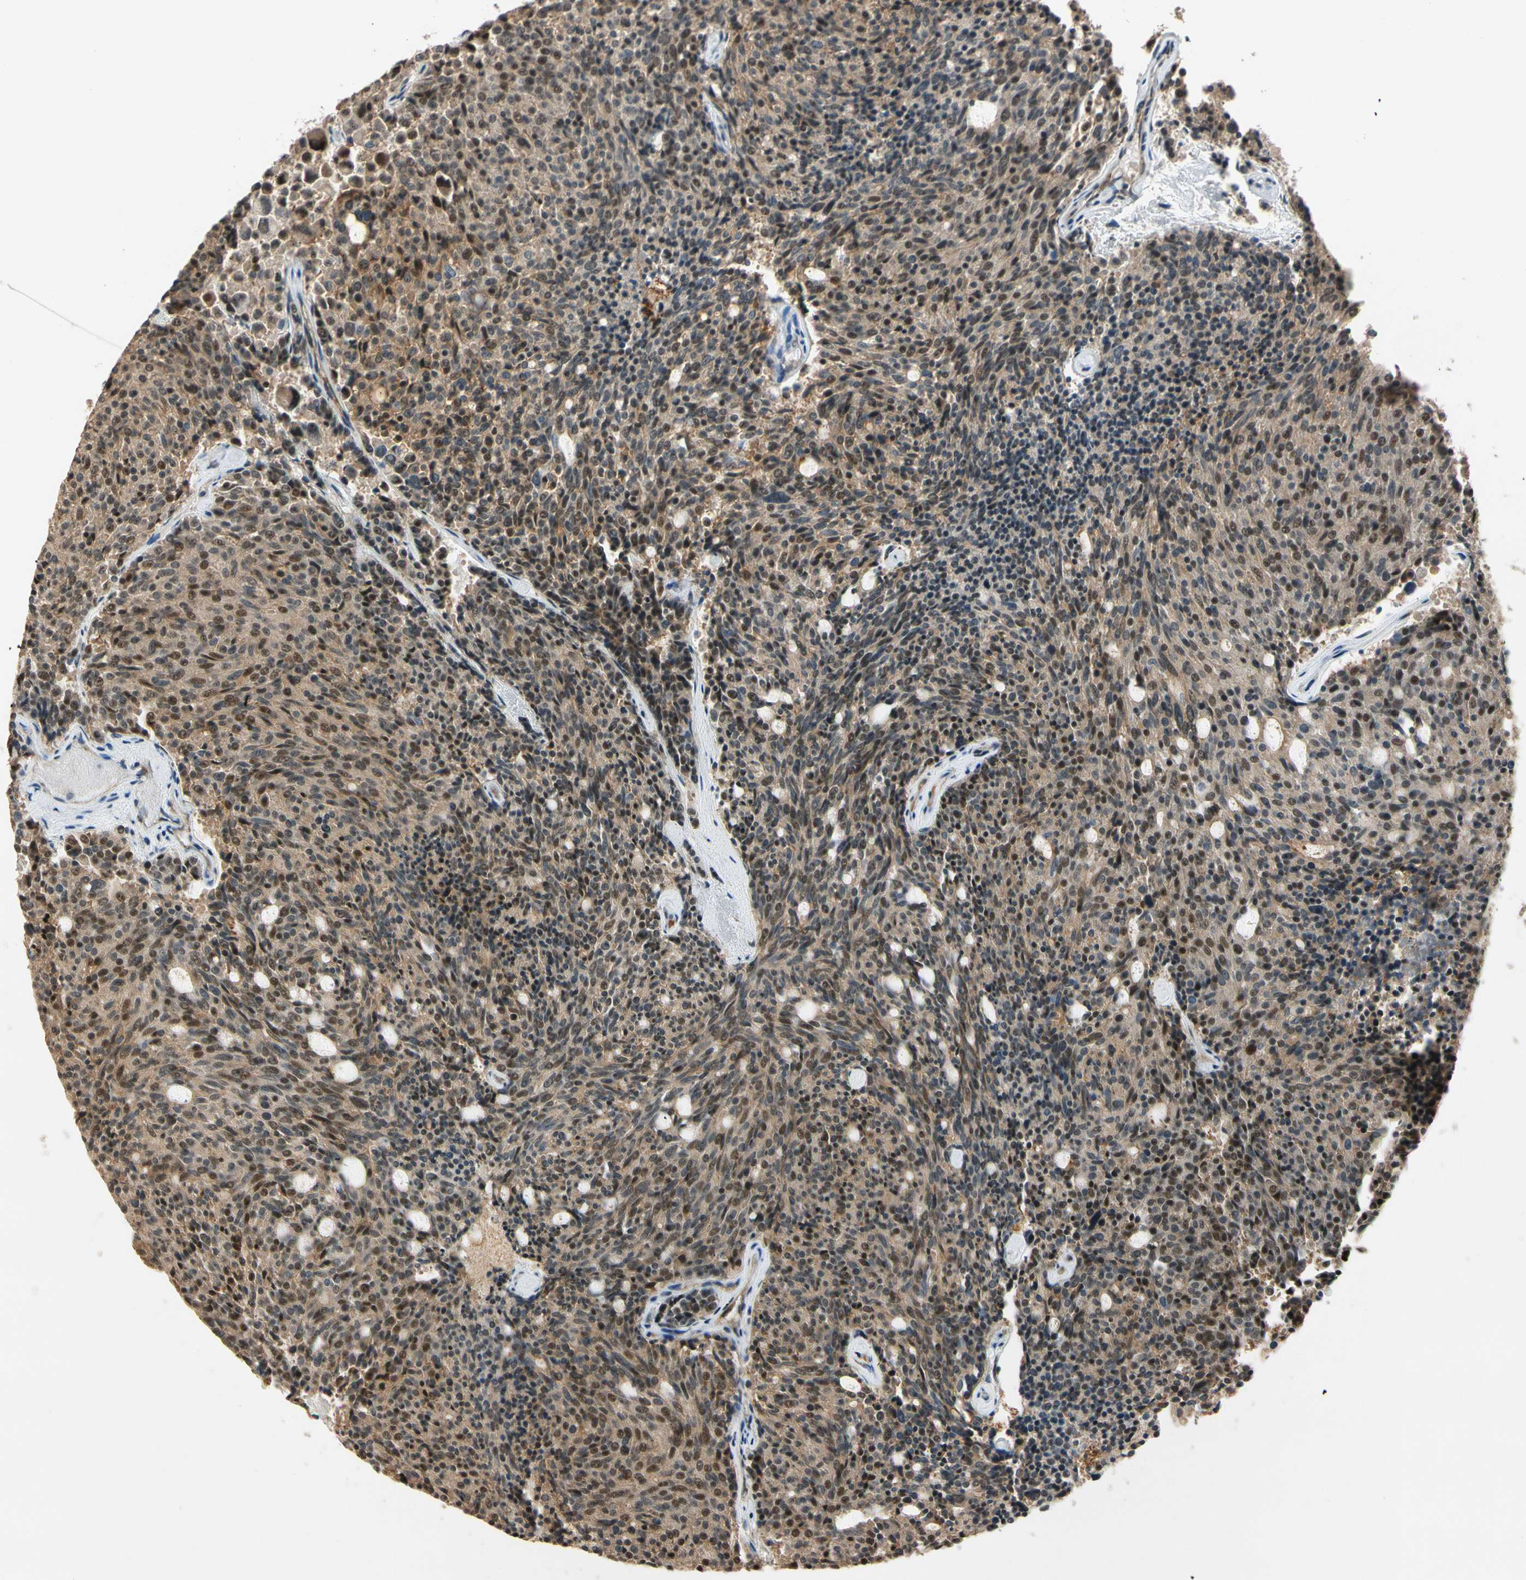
{"staining": {"intensity": "moderate", "quantity": "25%-75%", "location": "cytoplasmic/membranous,nuclear"}, "tissue": "carcinoid", "cell_type": "Tumor cells", "image_type": "cancer", "snomed": [{"axis": "morphology", "description": "Carcinoid, malignant, NOS"}, {"axis": "topography", "description": "Pancreas"}], "caption": "The immunohistochemical stain shows moderate cytoplasmic/membranous and nuclear expression in tumor cells of carcinoid (malignant) tissue. (IHC, brightfield microscopy, high magnification).", "gene": "MCPH1", "patient": {"sex": "female", "age": 54}}